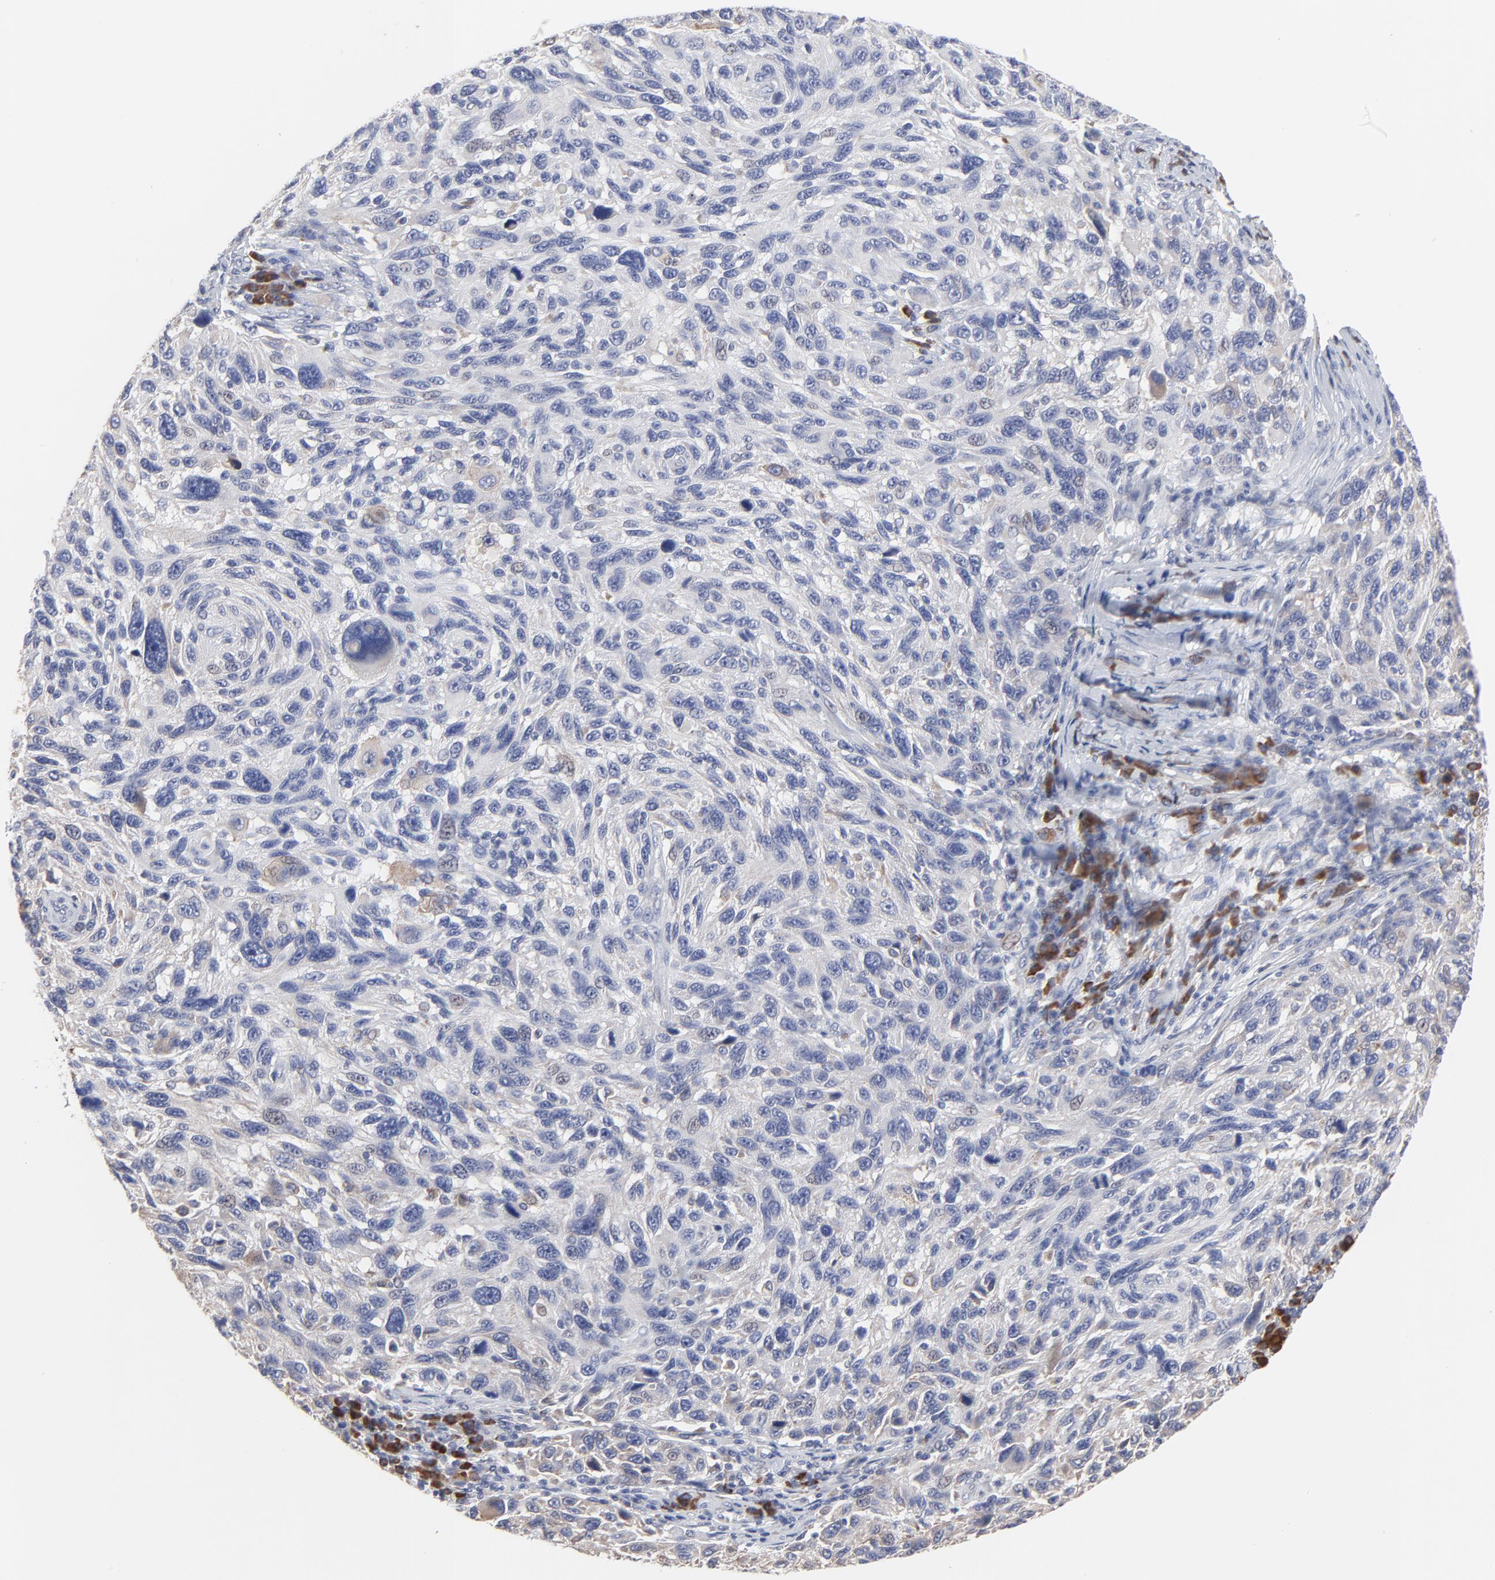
{"staining": {"intensity": "negative", "quantity": "none", "location": "none"}, "tissue": "melanoma", "cell_type": "Tumor cells", "image_type": "cancer", "snomed": [{"axis": "morphology", "description": "Malignant melanoma, NOS"}, {"axis": "topography", "description": "Skin"}], "caption": "The immunohistochemistry image has no significant staining in tumor cells of melanoma tissue.", "gene": "TRIM22", "patient": {"sex": "male", "age": 53}}